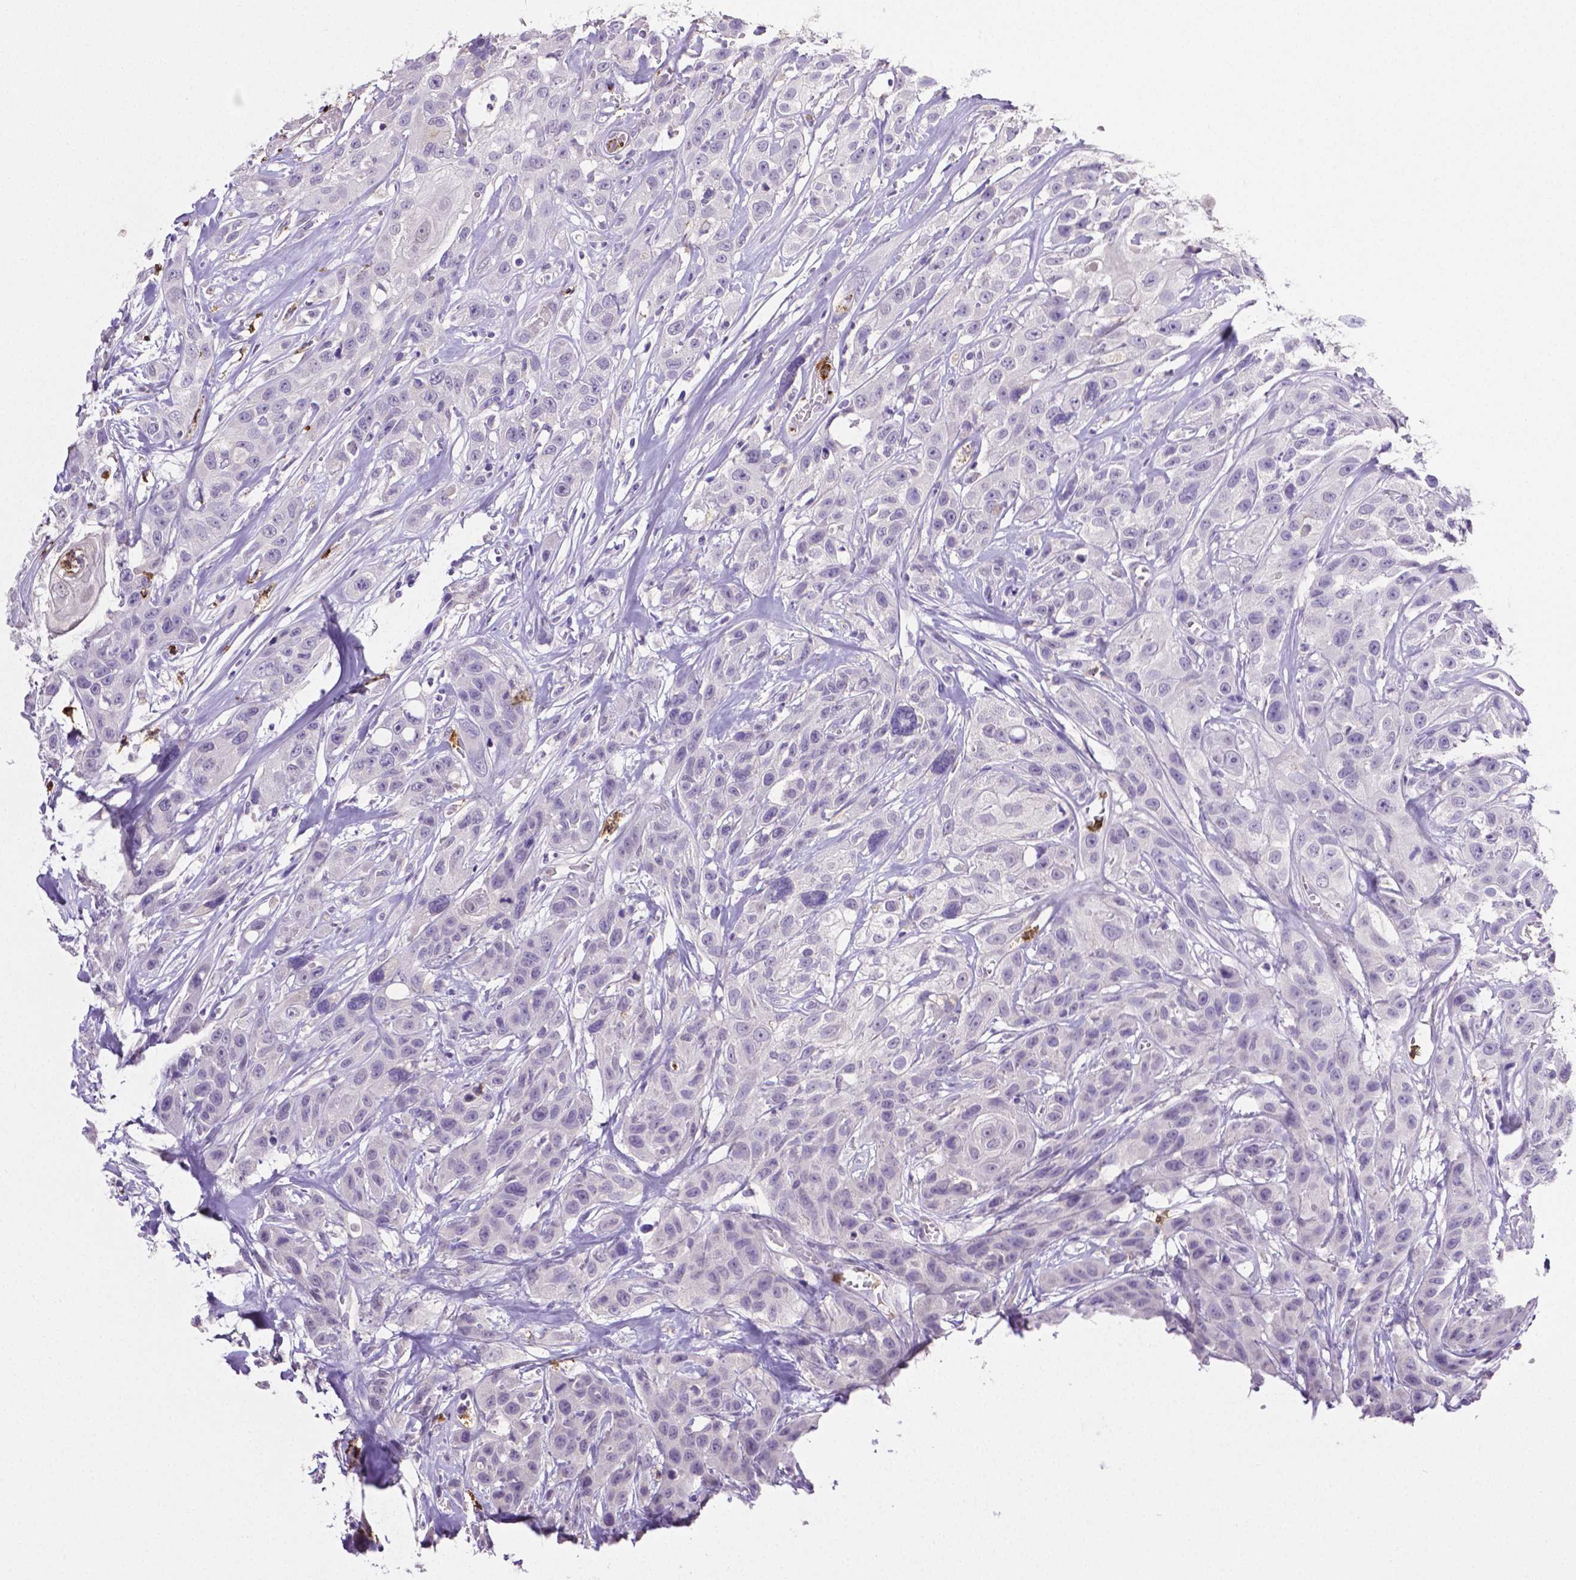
{"staining": {"intensity": "negative", "quantity": "none", "location": "none"}, "tissue": "head and neck cancer", "cell_type": "Tumor cells", "image_type": "cancer", "snomed": [{"axis": "morphology", "description": "Squamous cell carcinoma, NOS"}, {"axis": "topography", "description": "Head-Neck"}], "caption": "Immunohistochemistry (IHC) photomicrograph of neoplastic tissue: head and neck cancer stained with DAB (3,3'-diaminobenzidine) displays no significant protein positivity in tumor cells. (Stains: DAB (3,3'-diaminobenzidine) immunohistochemistry (IHC) with hematoxylin counter stain, Microscopy: brightfield microscopy at high magnification).", "gene": "MMP9", "patient": {"sex": "male", "age": 57}}